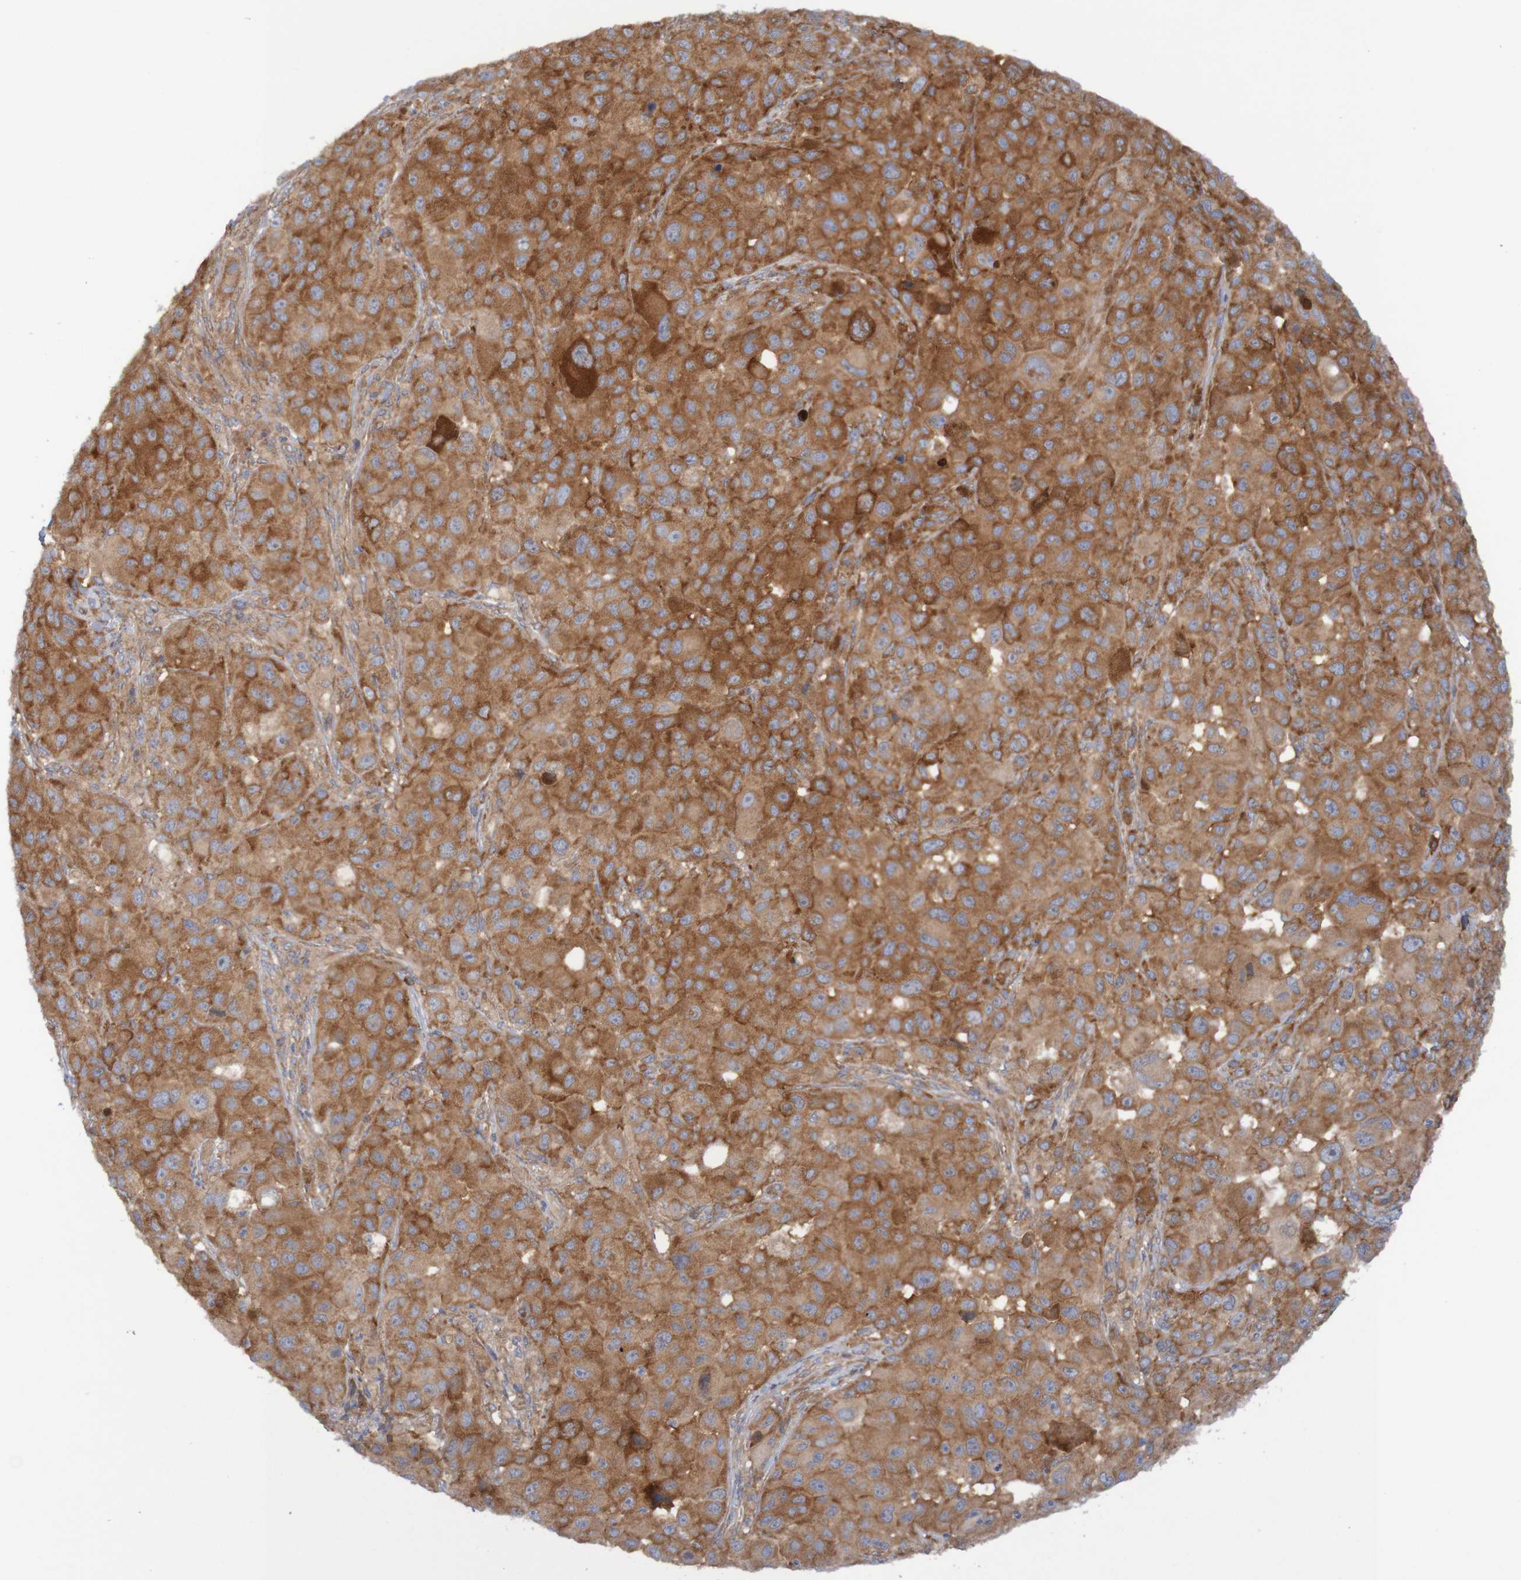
{"staining": {"intensity": "strong", "quantity": ">75%", "location": "cytoplasmic/membranous"}, "tissue": "melanoma", "cell_type": "Tumor cells", "image_type": "cancer", "snomed": [{"axis": "morphology", "description": "Malignant melanoma, NOS"}, {"axis": "topography", "description": "Skin"}], "caption": "Immunohistochemistry (DAB) staining of human melanoma shows strong cytoplasmic/membranous protein staining in about >75% of tumor cells.", "gene": "LRRC47", "patient": {"sex": "male", "age": 96}}